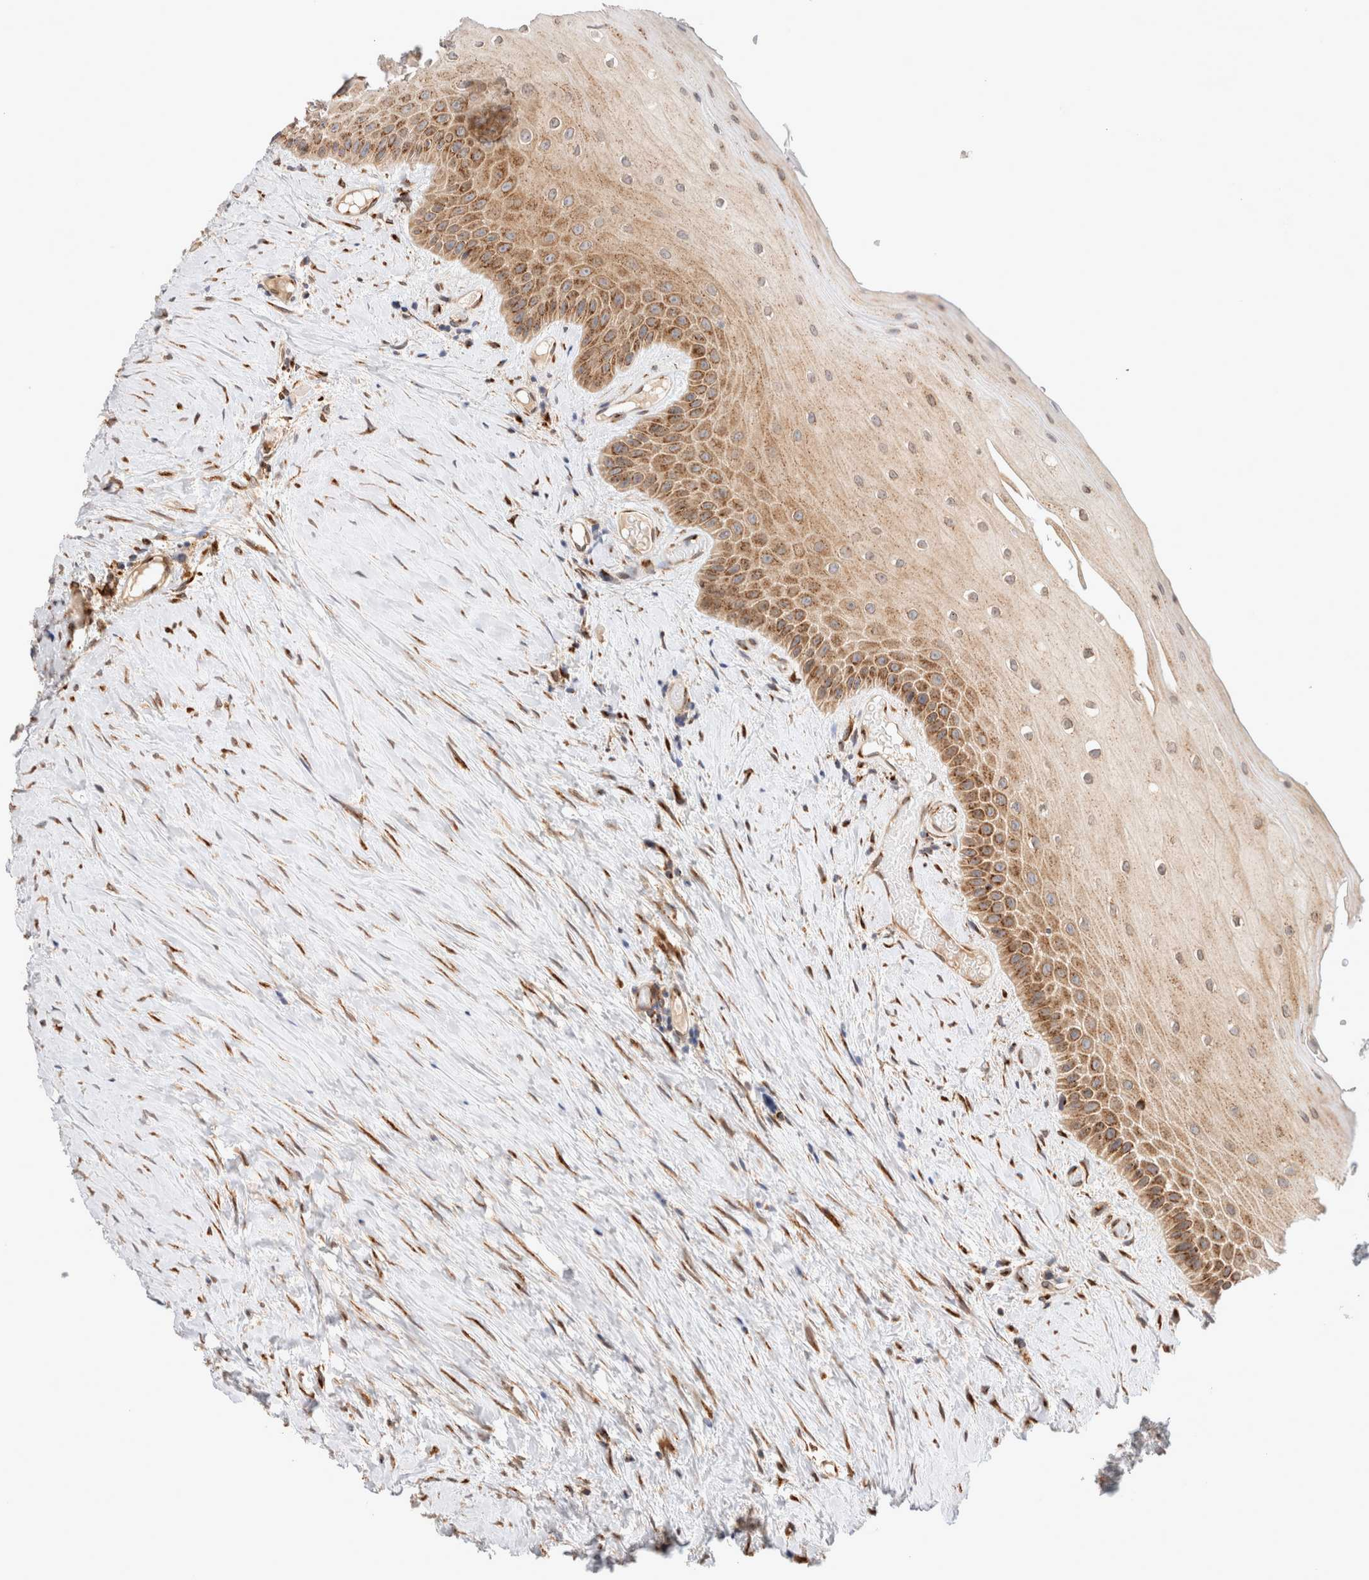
{"staining": {"intensity": "moderate", "quantity": ">75%", "location": "cytoplasmic/membranous"}, "tissue": "oral mucosa", "cell_type": "Squamous epithelial cells", "image_type": "normal", "snomed": [{"axis": "morphology", "description": "Normal tissue, NOS"}, {"axis": "topography", "description": "Skeletal muscle"}, {"axis": "topography", "description": "Oral tissue"}, {"axis": "topography", "description": "Peripheral nerve tissue"}], "caption": "Squamous epithelial cells display moderate cytoplasmic/membranous expression in about >75% of cells in normal oral mucosa. The staining was performed using DAB (3,3'-diaminobenzidine) to visualize the protein expression in brown, while the nuclei were stained in blue with hematoxylin (Magnification: 20x).", "gene": "GCN1", "patient": {"sex": "female", "age": 84}}